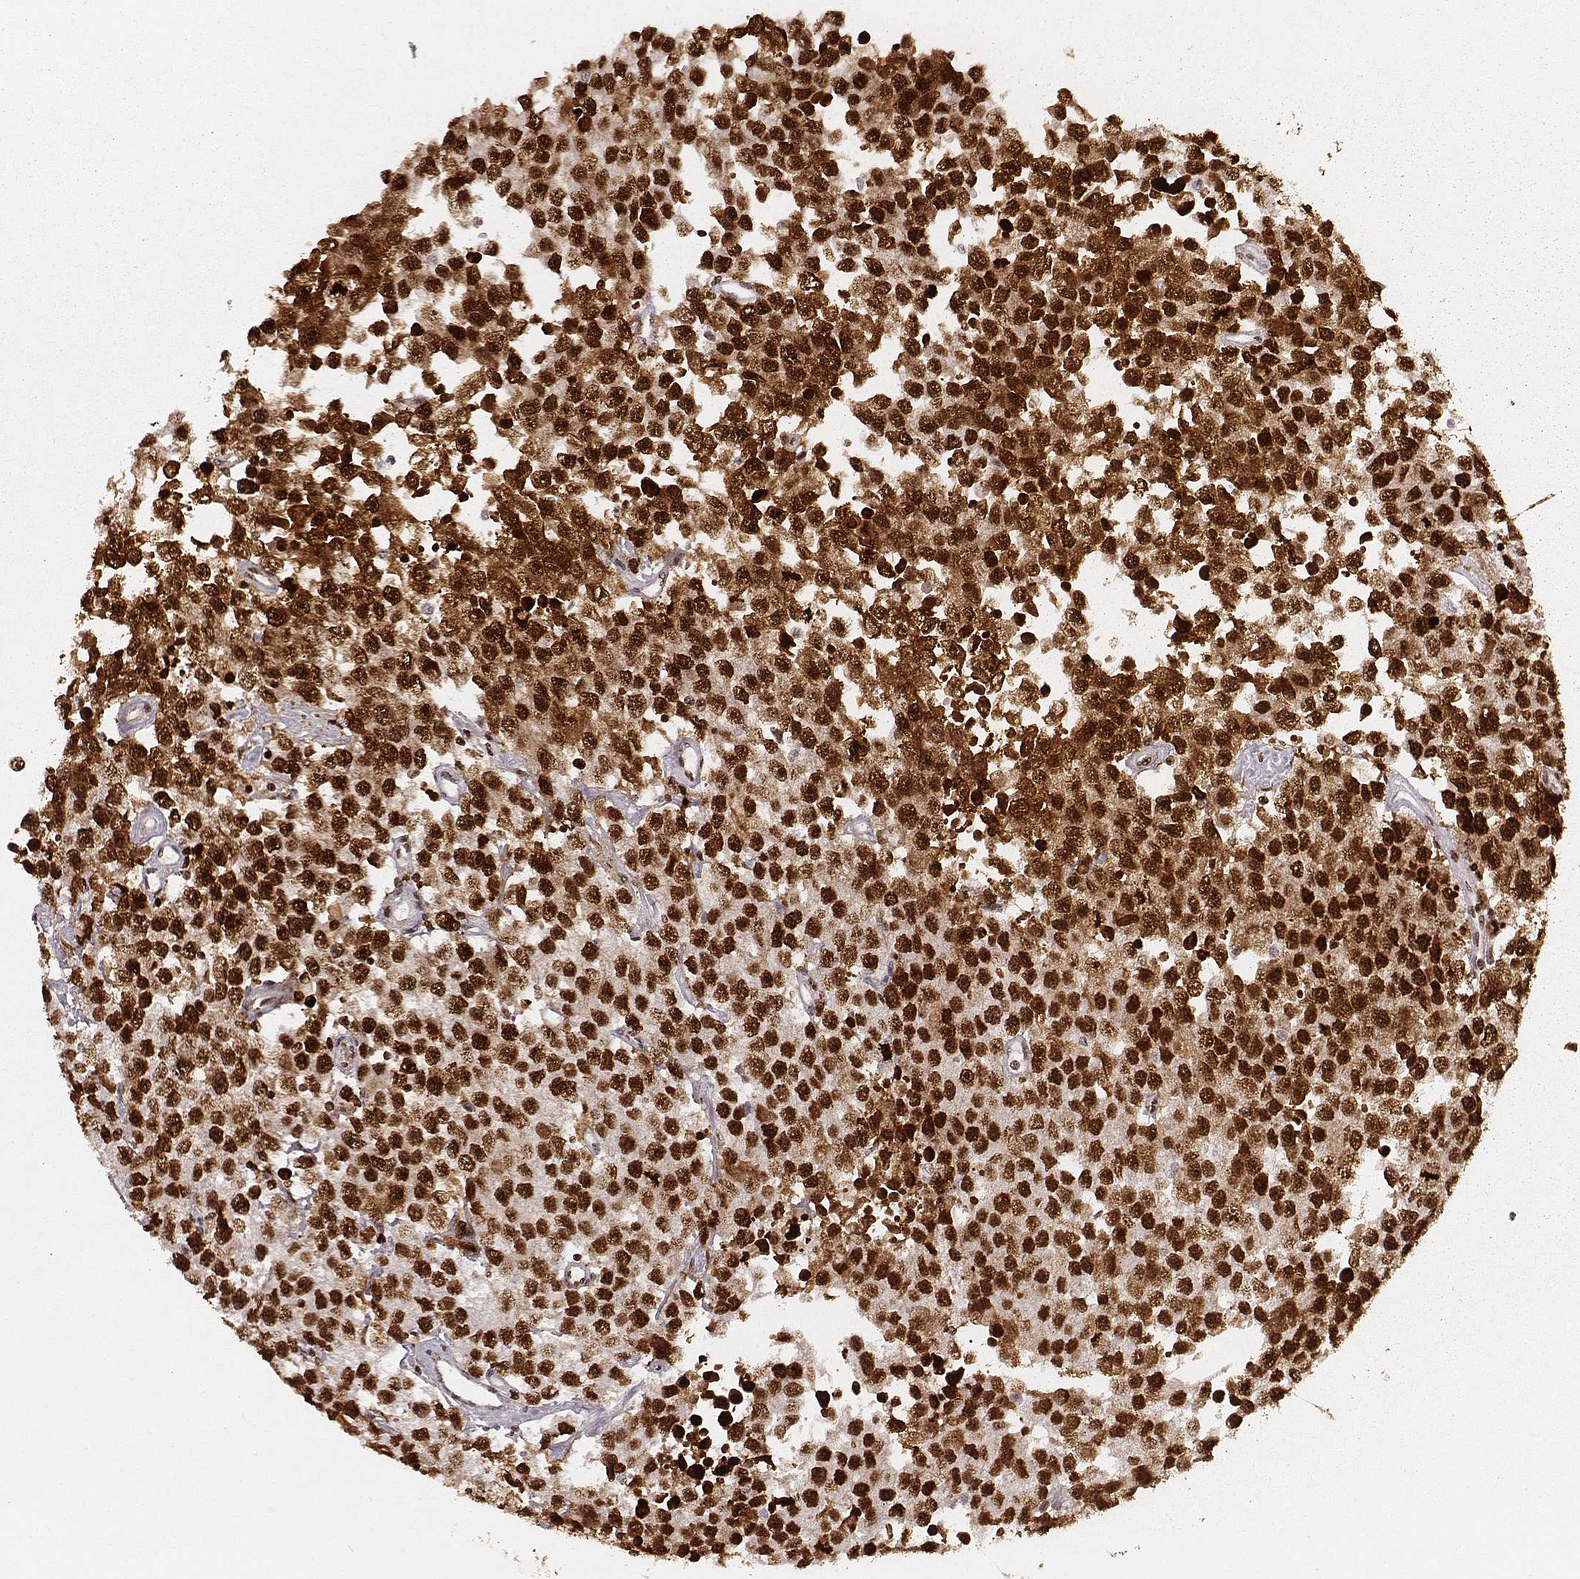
{"staining": {"intensity": "strong", "quantity": ">75%", "location": "nuclear"}, "tissue": "testis cancer", "cell_type": "Tumor cells", "image_type": "cancer", "snomed": [{"axis": "morphology", "description": "Seminoma, NOS"}, {"axis": "topography", "description": "Testis"}], "caption": "The histopathology image demonstrates staining of testis cancer, revealing strong nuclear protein expression (brown color) within tumor cells.", "gene": "PARP1", "patient": {"sex": "male", "age": 52}}